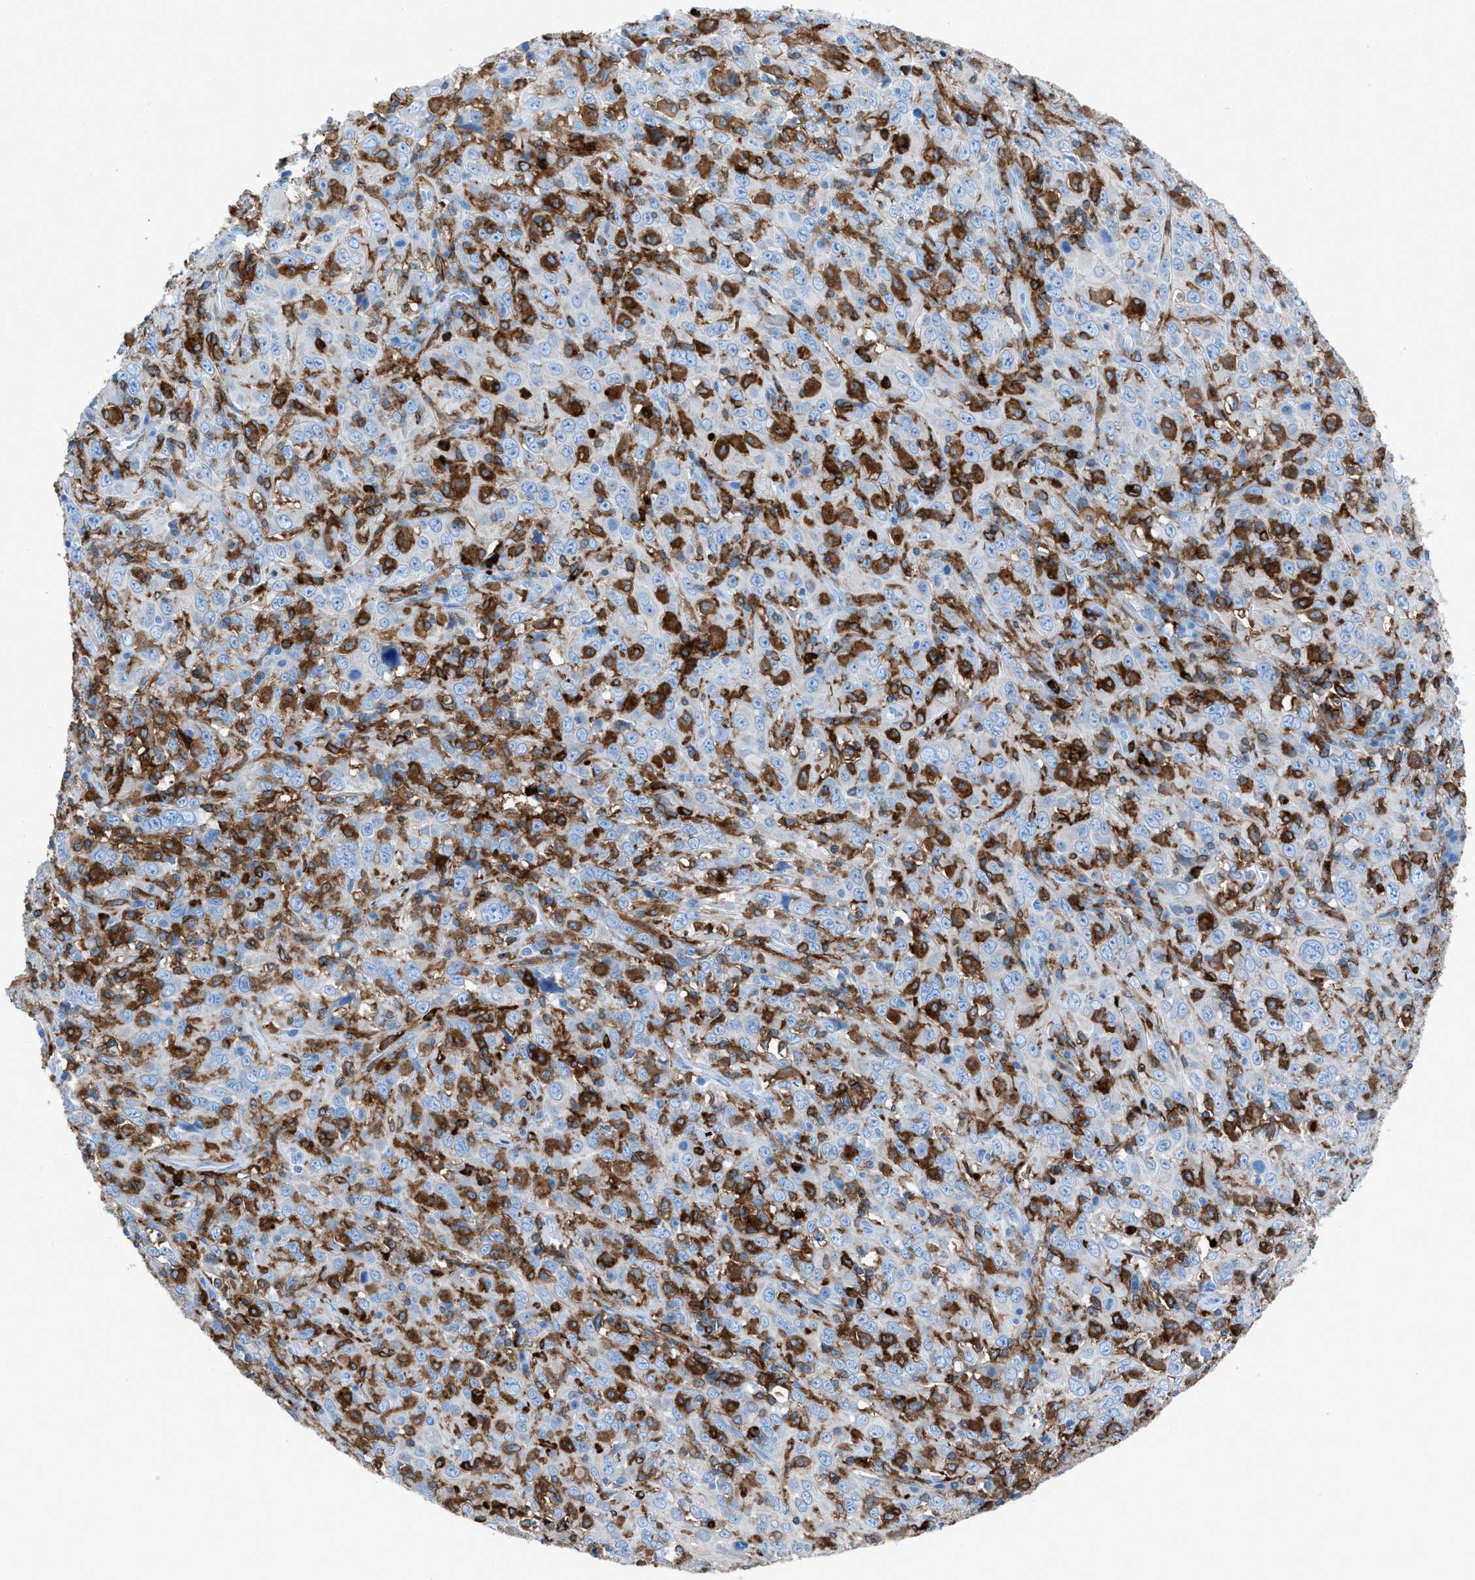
{"staining": {"intensity": "negative", "quantity": "none", "location": "none"}, "tissue": "cervical cancer", "cell_type": "Tumor cells", "image_type": "cancer", "snomed": [{"axis": "morphology", "description": "Squamous cell carcinoma, NOS"}, {"axis": "topography", "description": "Cervix"}], "caption": "A micrograph of human squamous cell carcinoma (cervical) is negative for staining in tumor cells. Nuclei are stained in blue.", "gene": "ITGB2", "patient": {"sex": "female", "age": 46}}